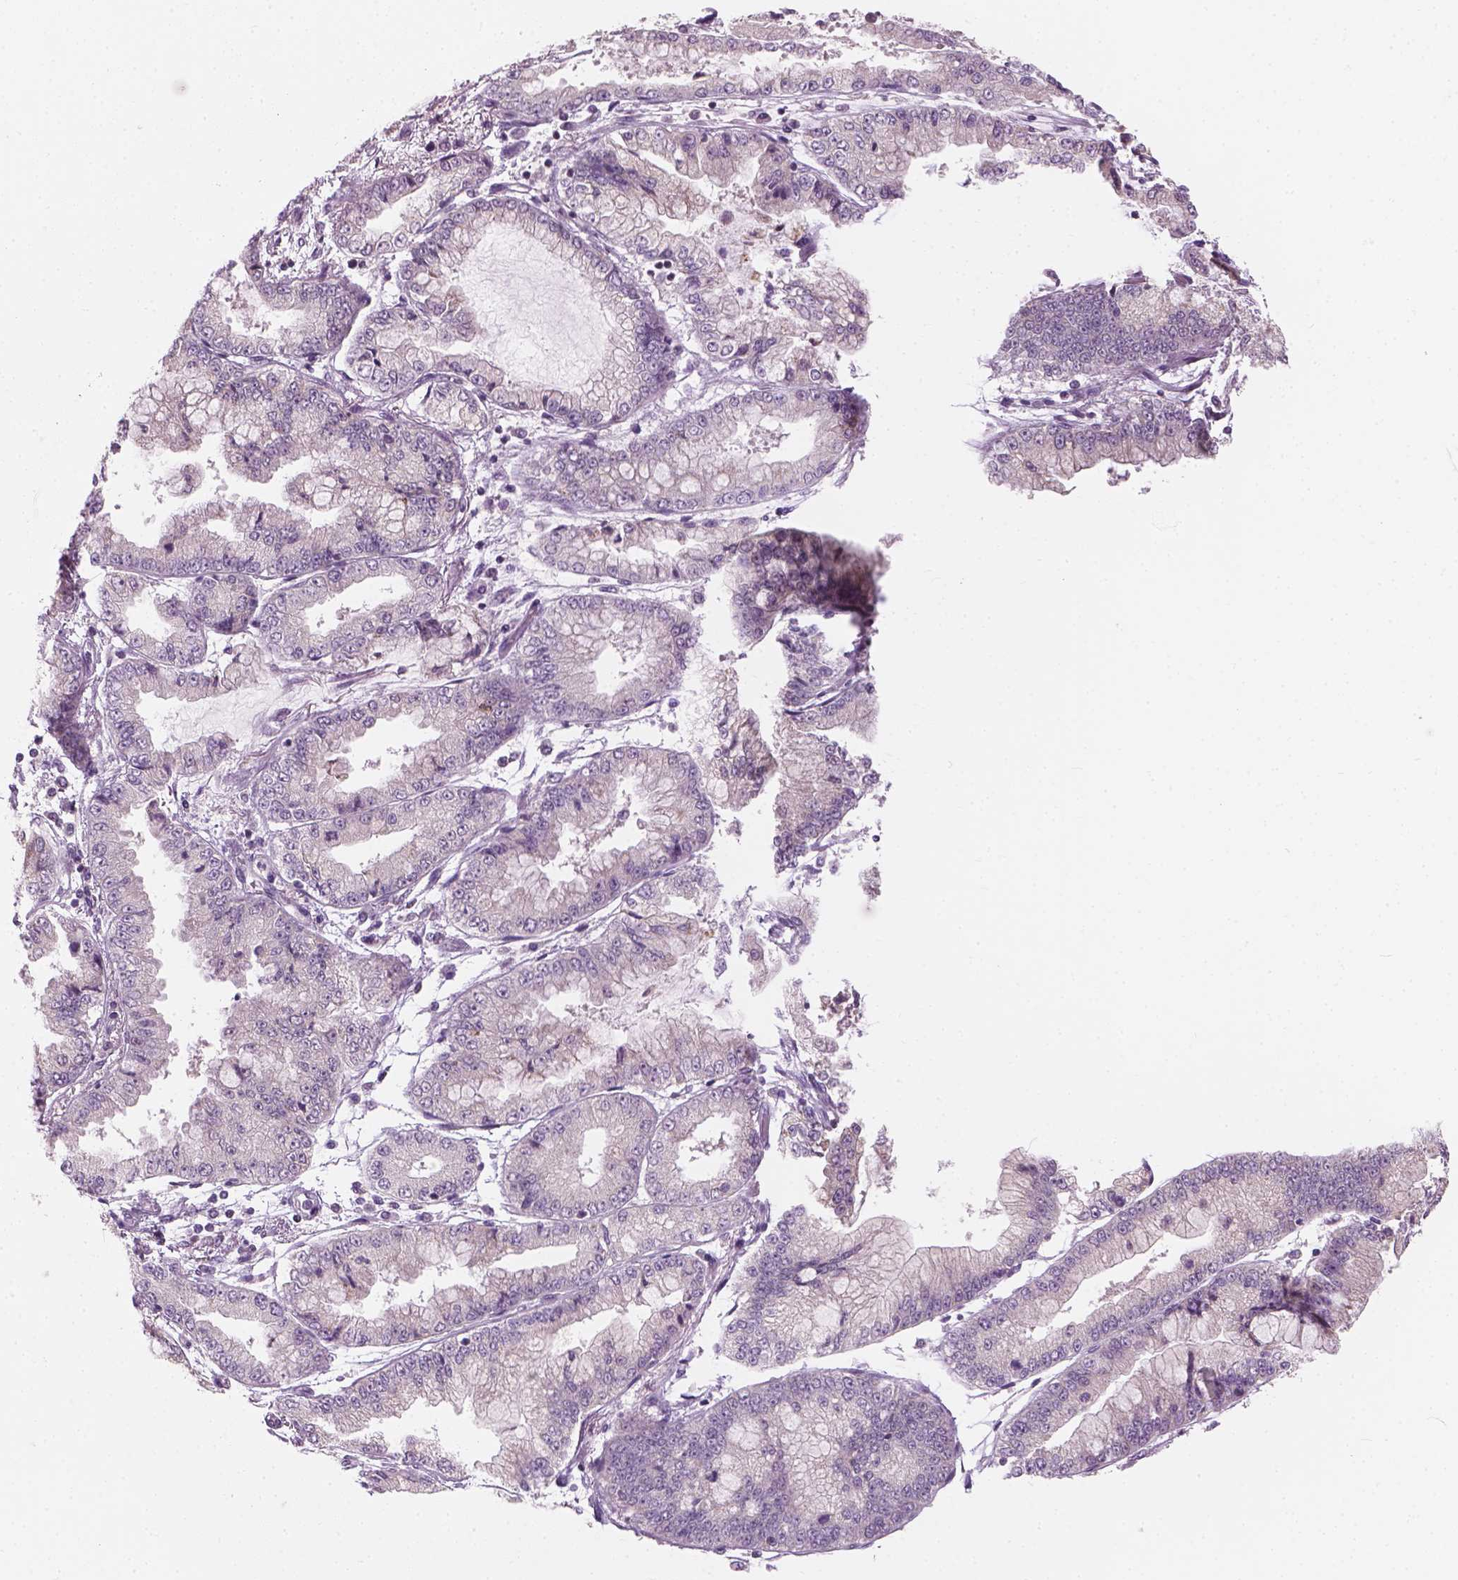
{"staining": {"intensity": "negative", "quantity": "none", "location": "none"}, "tissue": "stomach cancer", "cell_type": "Tumor cells", "image_type": "cancer", "snomed": [{"axis": "morphology", "description": "Adenocarcinoma, NOS"}, {"axis": "topography", "description": "Stomach, upper"}], "caption": "Tumor cells are negative for protein expression in human stomach cancer.", "gene": "CFAP126", "patient": {"sex": "female", "age": 74}}